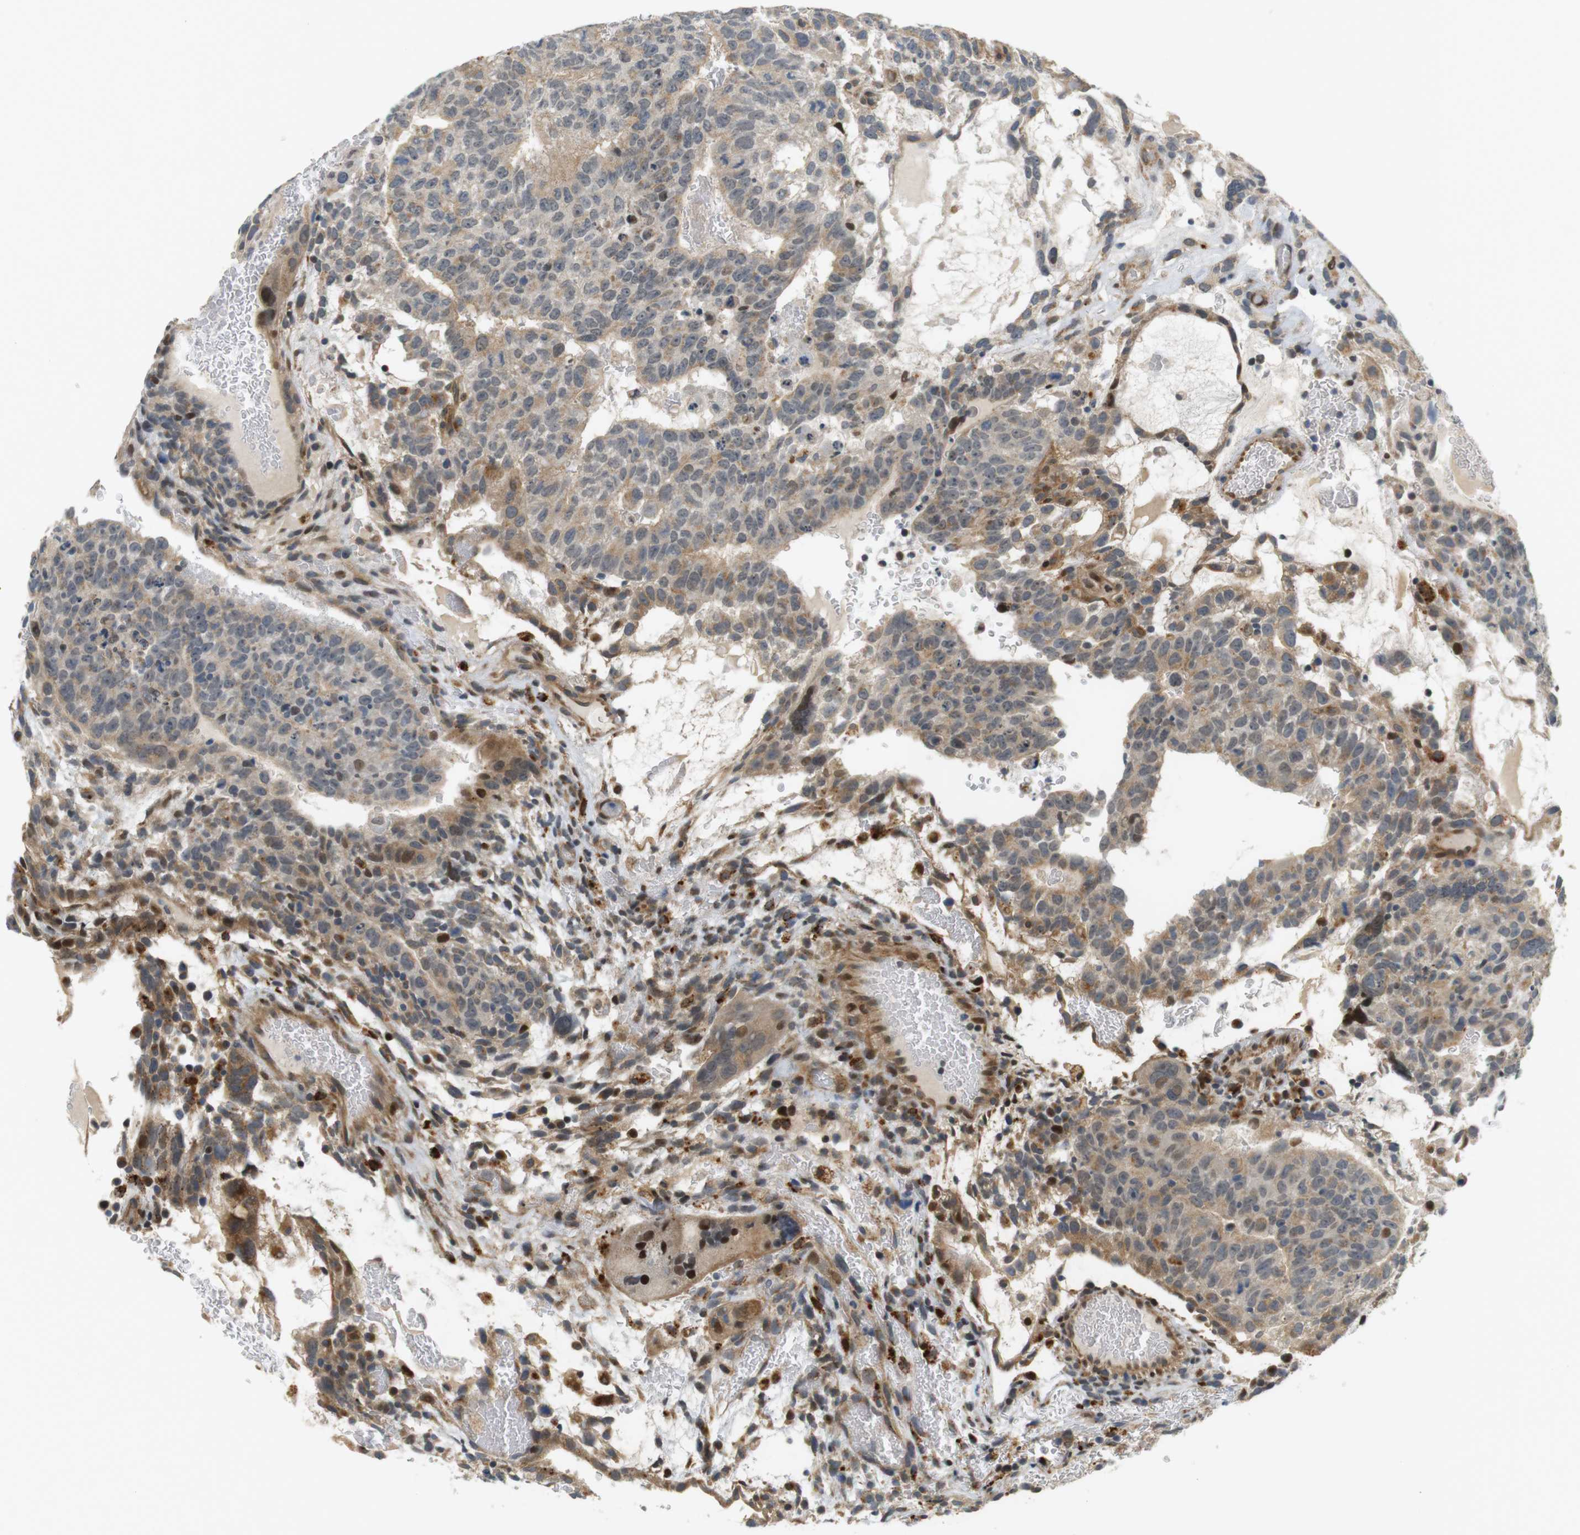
{"staining": {"intensity": "moderate", "quantity": "25%-75%", "location": "cytoplasmic/membranous"}, "tissue": "testis cancer", "cell_type": "Tumor cells", "image_type": "cancer", "snomed": [{"axis": "morphology", "description": "Seminoma, NOS"}, {"axis": "morphology", "description": "Carcinoma, Embryonal, NOS"}, {"axis": "topography", "description": "Testis"}], "caption": "A photomicrograph of human testis cancer (embryonal carcinoma) stained for a protein reveals moderate cytoplasmic/membranous brown staining in tumor cells. (brown staining indicates protein expression, while blue staining denotes nuclei).", "gene": "TSPAN9", "patient": {"sex": "male", "age": 52}}